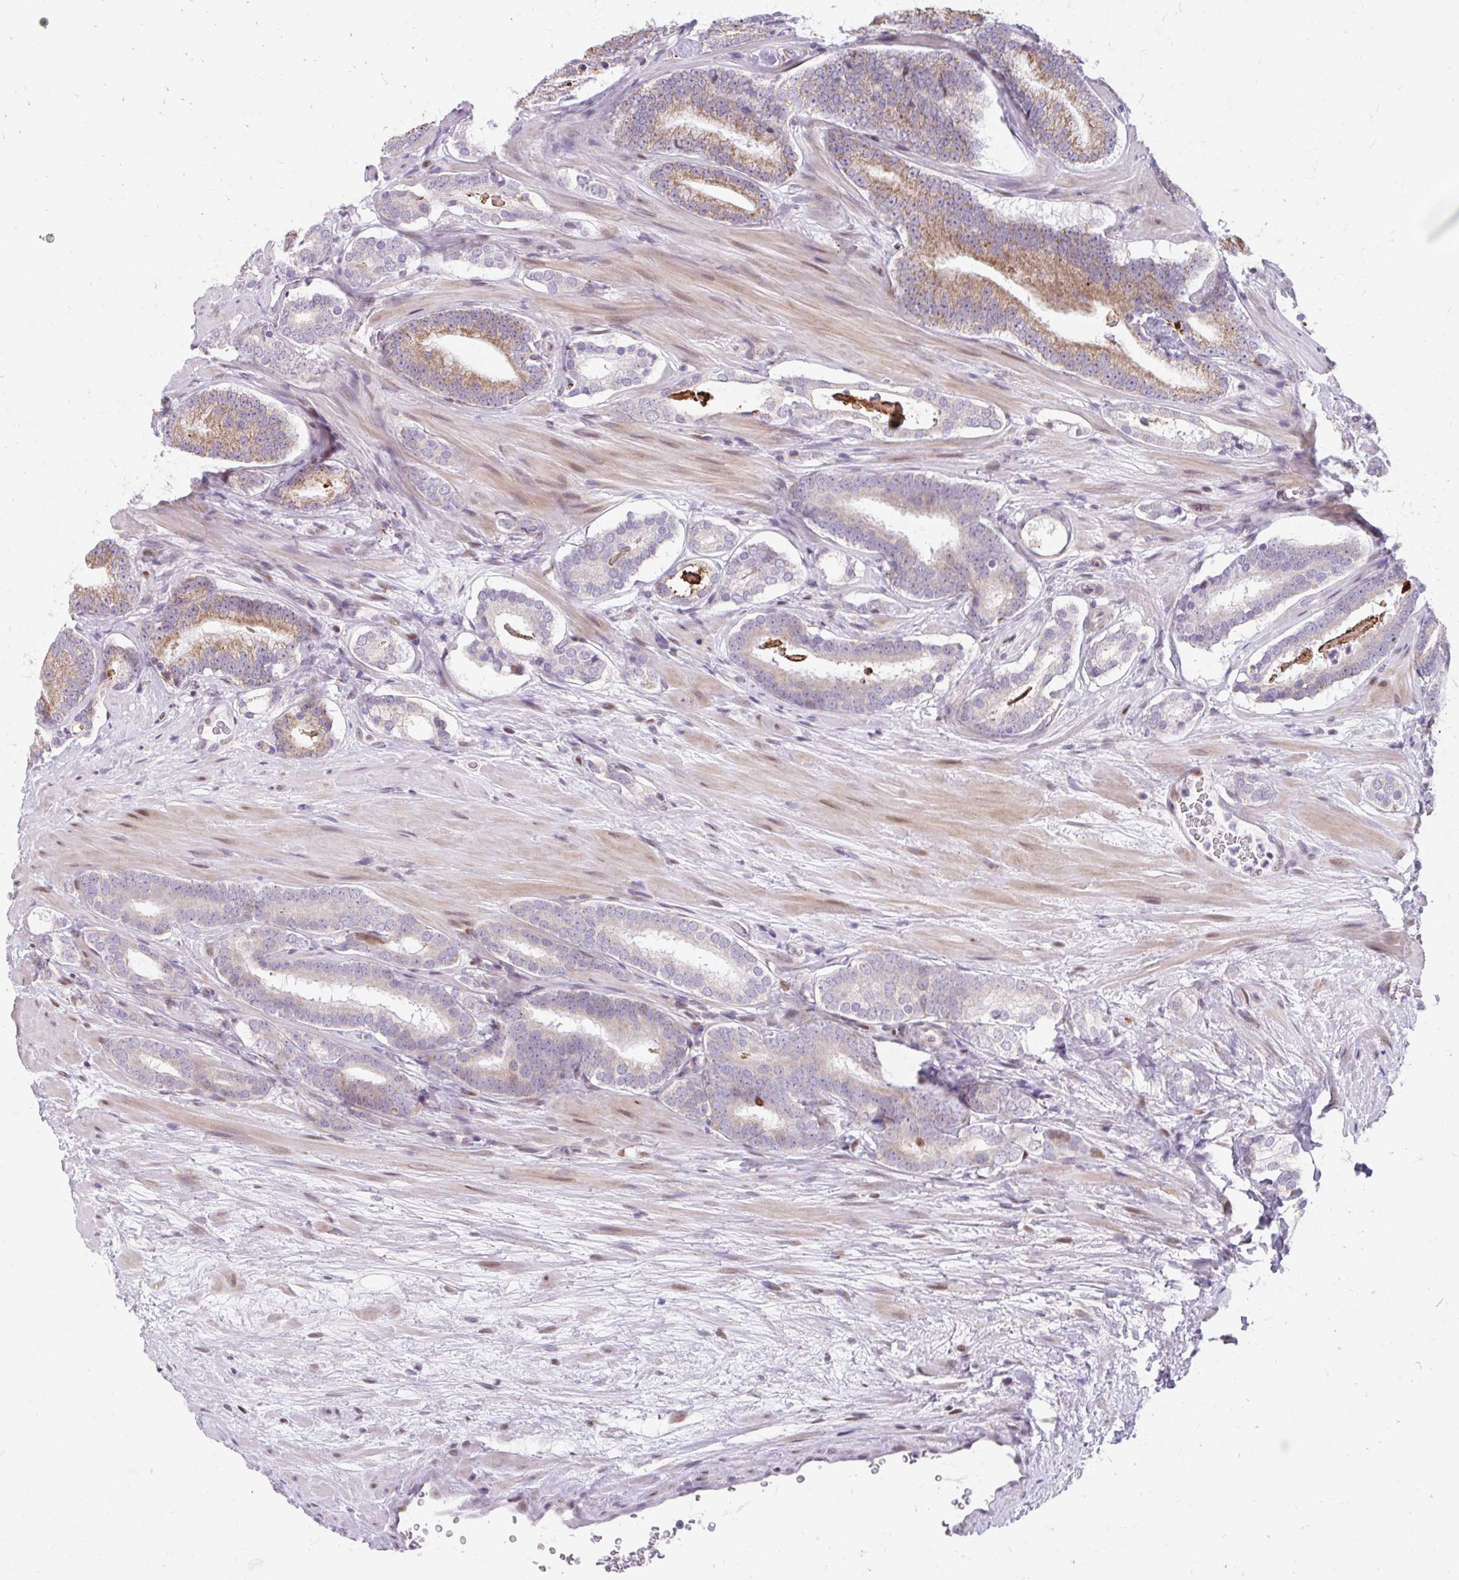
{"staining": {"intensity": "moderate", "quantity": "25%-75%", "location": "cytoplasmic/membranous"}, "tissue": "prostate cancer", "cell_type": "Tumor cells", "image_type": "cancer", "snomed": [{"axis": "morphology", "description": "Adenocarcinoma, High grade"}, {"axis": "topography", "description": "Prostate"}], "caption": "Immunohistochemistry (IHC) (DAB) staining of human prostate cancer (adenocarcinoma (high-grade)) demonstrates moderate cytoplasmic/membranous protein expression in approximately 25%-75% of tumor cells. Nuclei are stained in blue.", "gene": "BEAN1", "patient": {"sex": "male", "age": 55}}